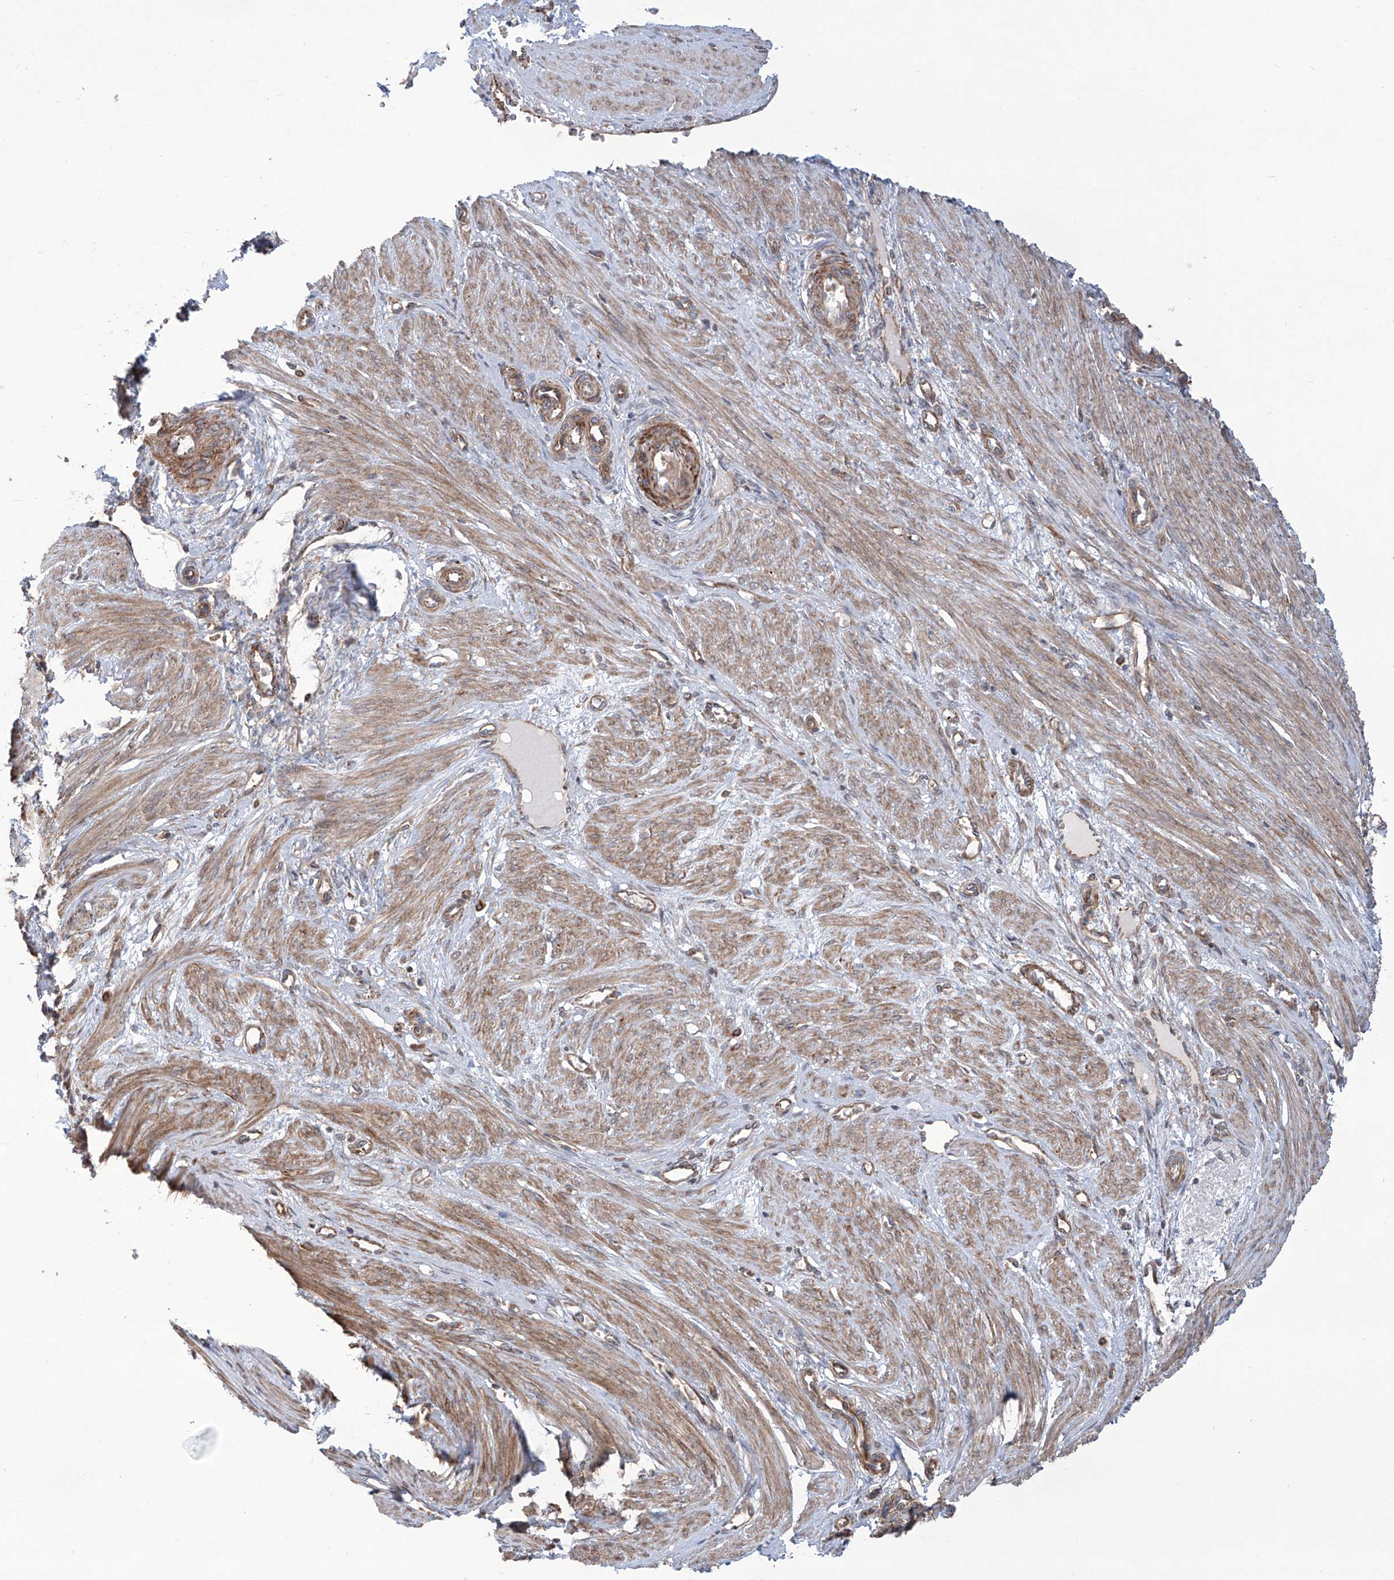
{"staining": {"intensity": "weak", "quantity": "<25%", "location": "cytoplasmic/membranous"}, "tissue": "endometrium", "cell_type": "Cells in endometrial stroma", "image_type": "normal", "snomed": [{"axis": "morphology", "description": "Normal tissue, NOS"}, {"axis": "topography", "description": "Endometrium"}], "caption": "The photomicrograph displays no staining of cells in endometrial stroma in unremarkable endometrium. (Brightfield microscopy of DAB immunohistochemistry at high magnification).", "gene": "APAF1", "patient": {"sex": "female", "age": 33}}